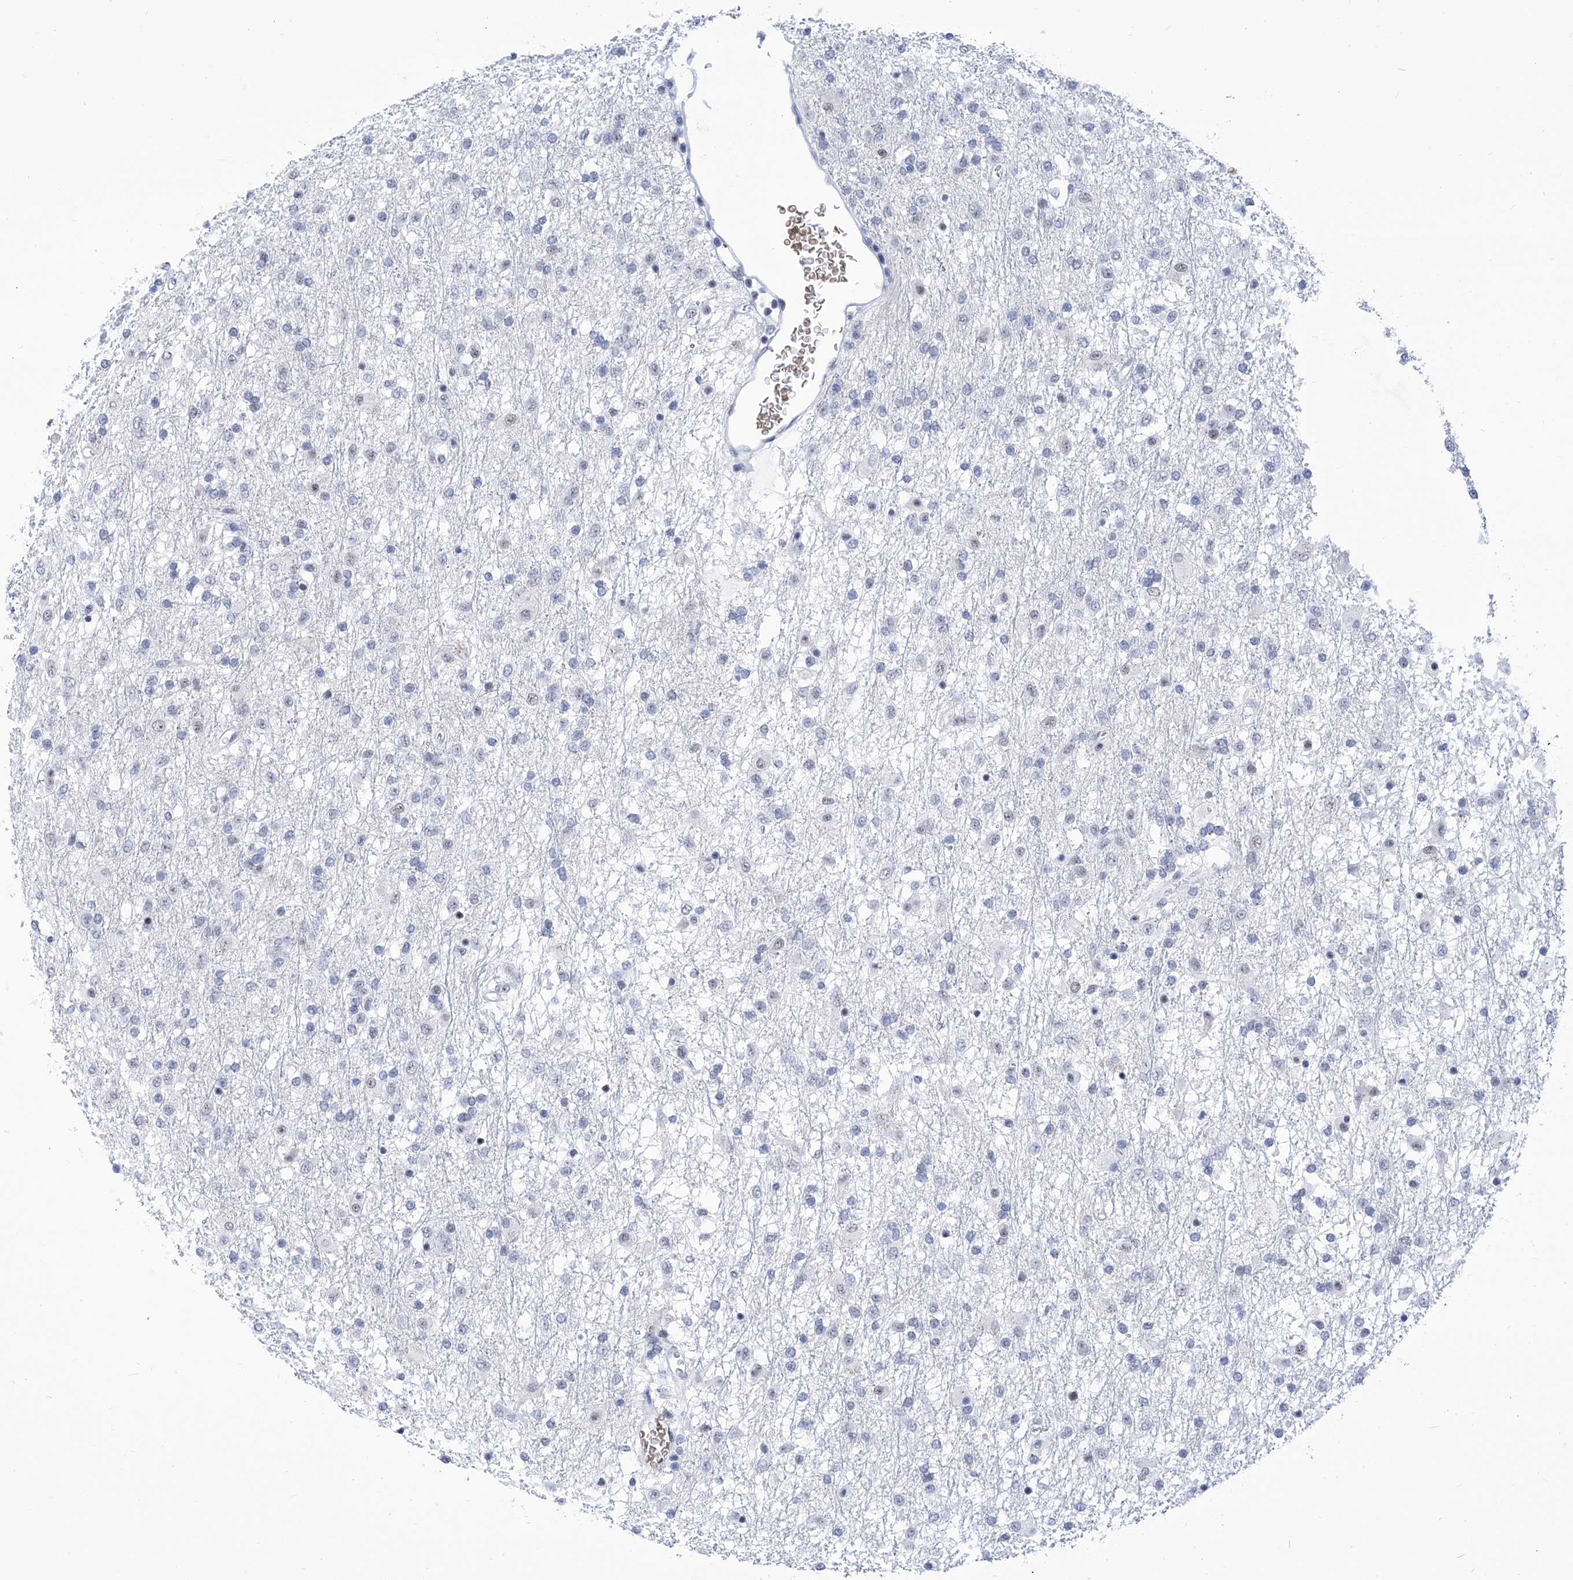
{"staining": {"intensity": "negative", "quantity": "none", "location": "none"}, "tissue": "glioma", "cell_type": "Tumor cells", "image_type": "cancer", "snomed": [{"axis": "morphology", "description": "Glioma, malignant, Low grade"}, {"axis": "topography", "description": "Brain"}], "caption": "The immunohistochemistry (IHC) micrograph has no significant expression in tumor cells of malignant low-grade glioma tissue.", "gene": "SART1", "patient": {"sex": "male", "age": 65}}